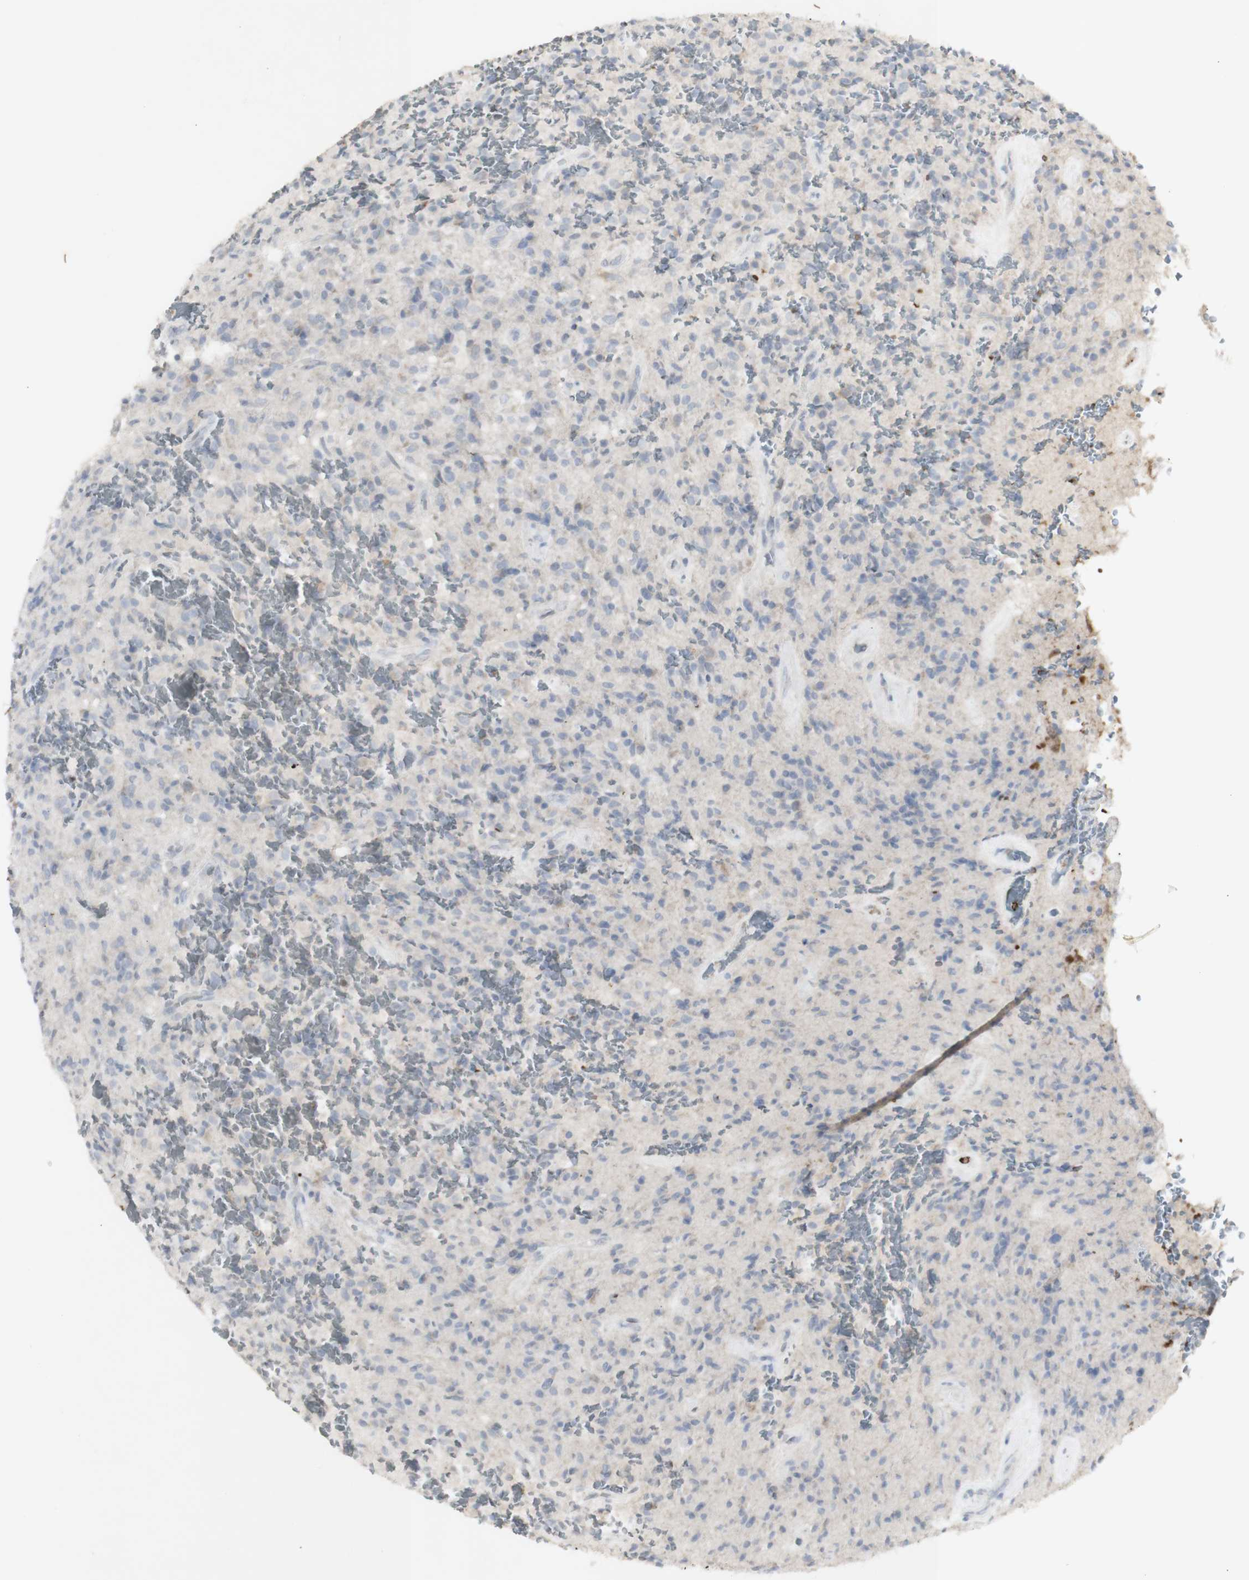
{"staining": {"intensity": "negative", "quantity": "none", "location": "none"}, "tissue": "glioma", "cell_type": "Tumor cells", "image_type": "cancer", "snomed": [{"axis": "morphology", "description": "Glioma, malignant, High grade"}, {"axis": "topography", "description": "Brain"}], "caption": "This histopathology image is of malignant glioma (high-grade) stained with IHC to label a protein in brown with the nuclei are counter-stained blue. There is no positivity in tumor cells.", "gene": "INS", "patient": {"sex": "male", "age": 71}}